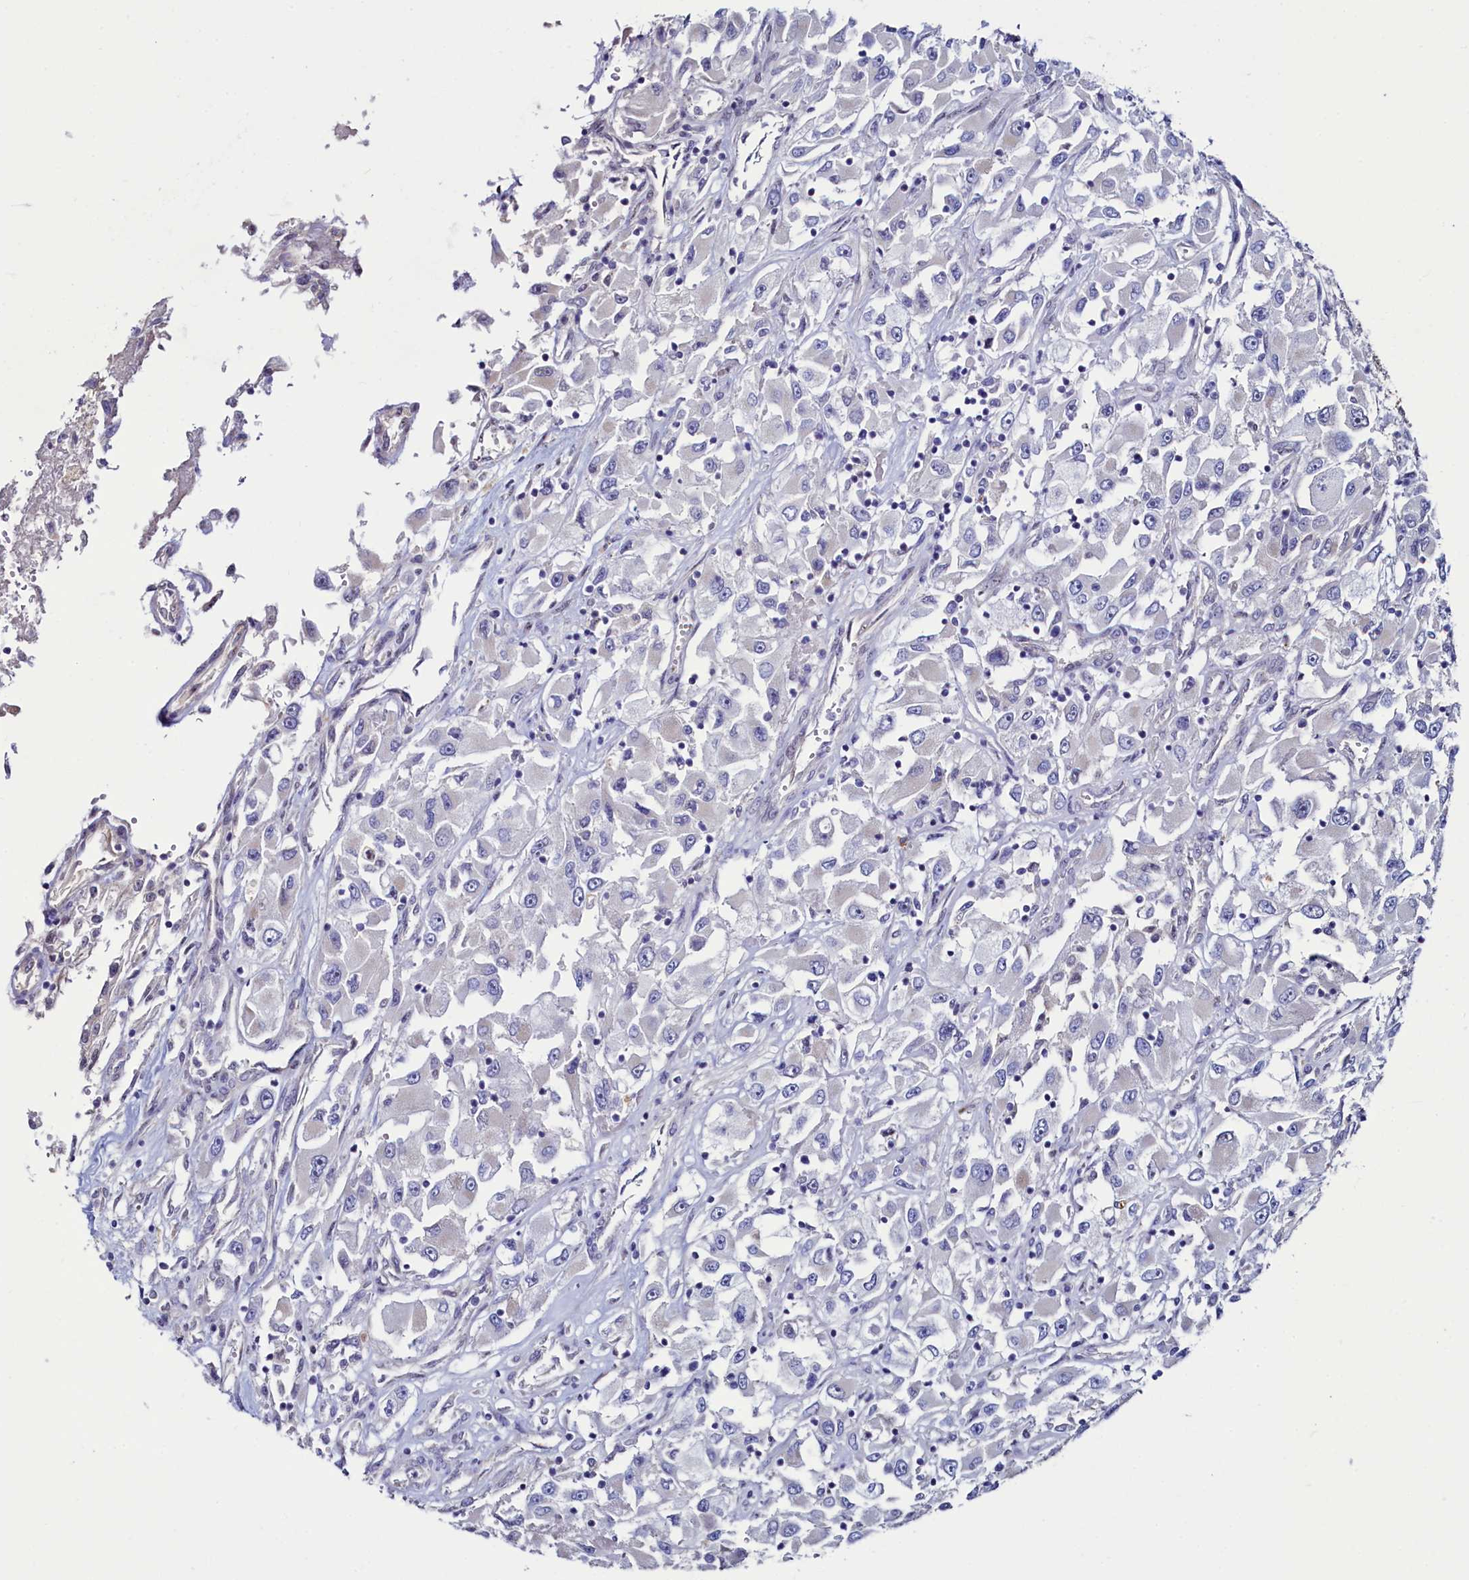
{"staining": {"intensity": "negative", "quantity": "none", "location": "none"}, "tissue": "renal cancer", "cell_type": "Tumor cells", "image_type": "cancer", "snomed": [{"axis": "morphology", "description": "Adenocarcinoma, NOS"}, {"axis": "topography", "description": "Kidney"}], "caption": "The photomicrograph exhibits no staining of tumor cells in renal cancer (adenocarcinoma).", "gene": "ASTE1", "patient": {"sex": "female", "age": 52}}